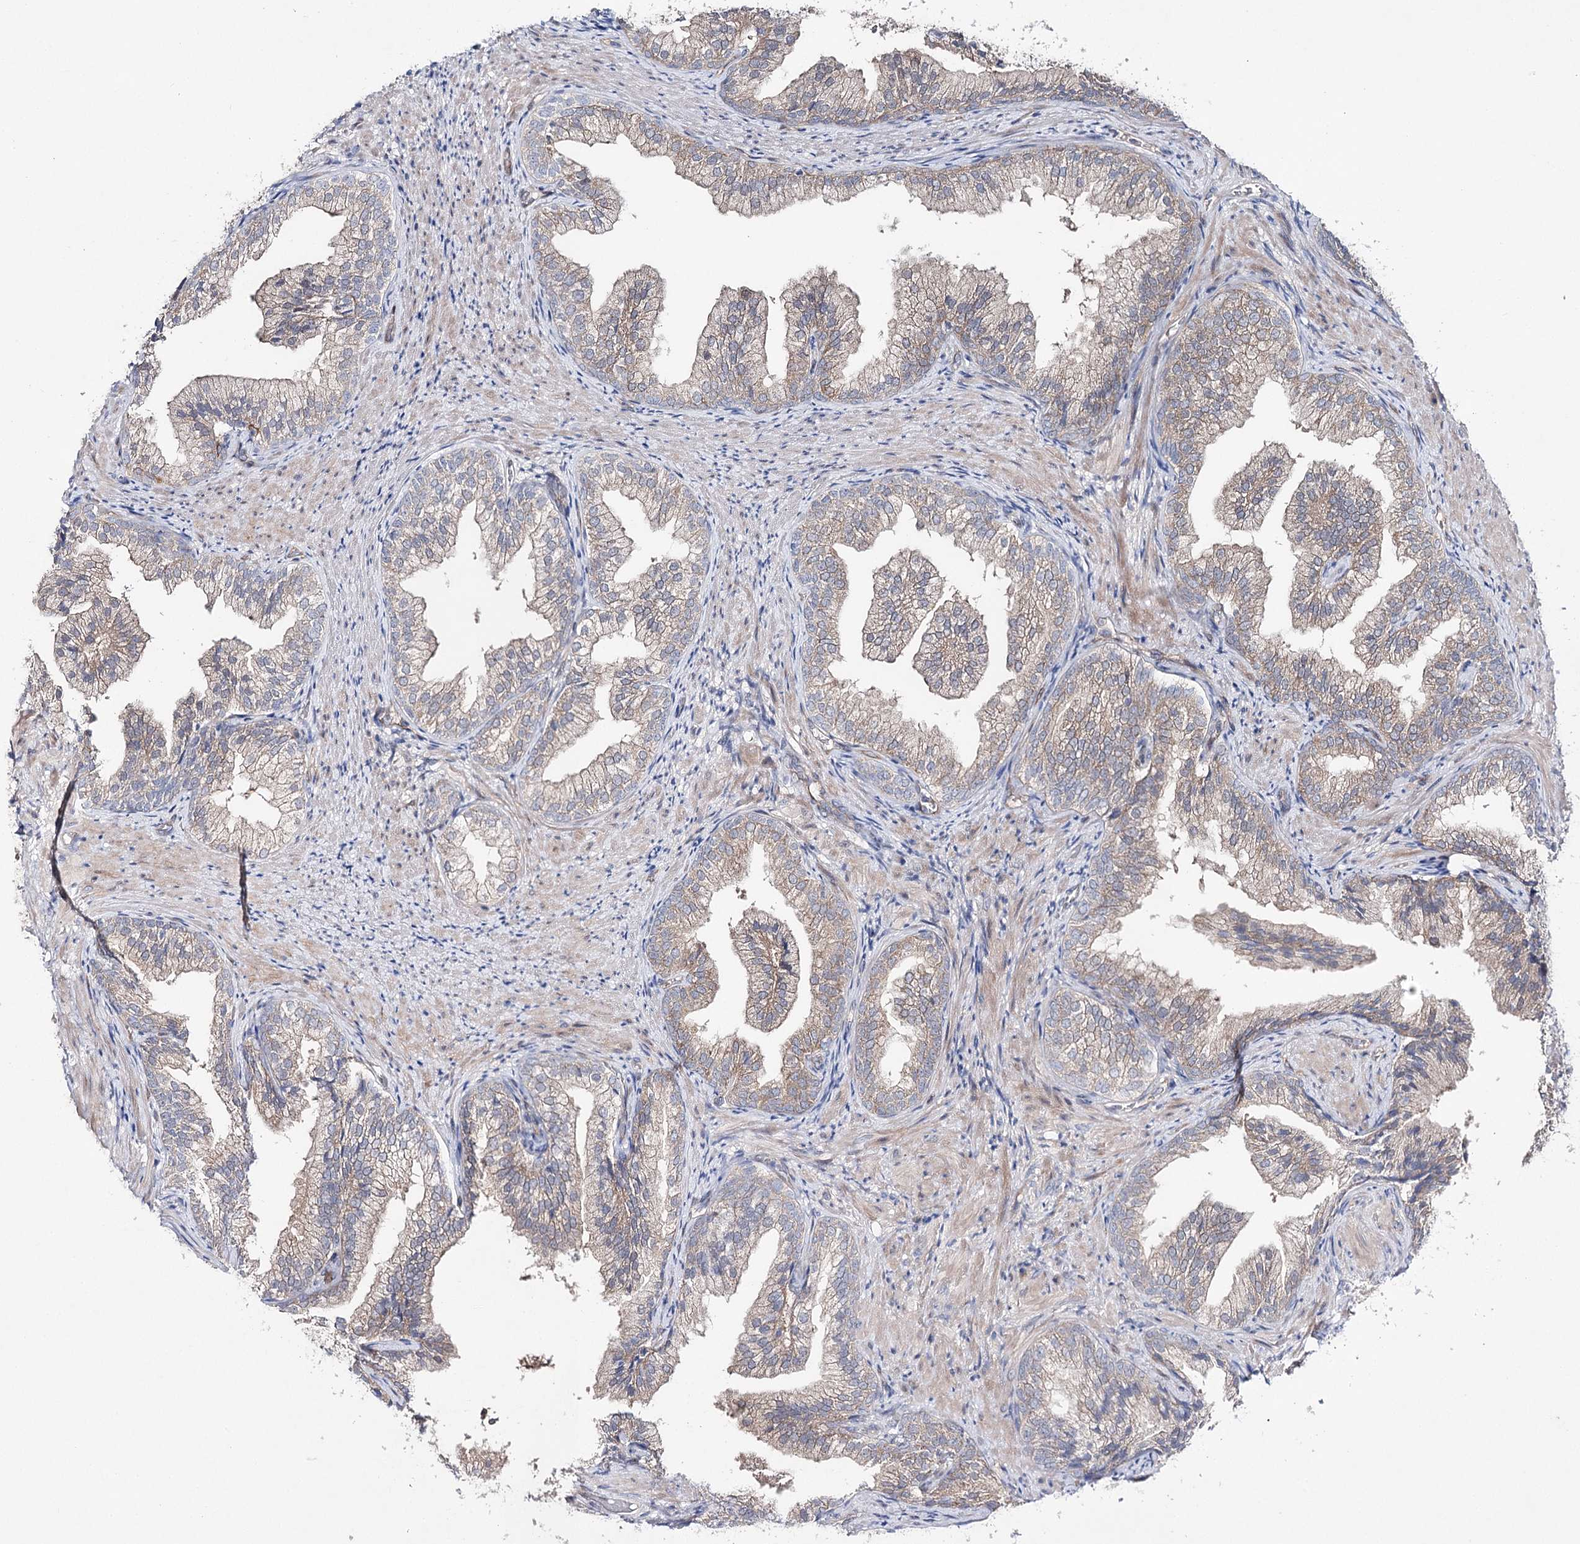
{"staining": {"intensity": "moderate", "quantity": "<25%", "location": "cytoplasmic/membranous"}, "tissue": "prostate", "cell_type": "Glandular cells", "image_type": "normal", "snomed": [{"axis": "morphology", "description": "Normal tissue, NOS"}, {"axis": "topography", "description": "Prostate"}], "caption": "Immunohistochemistry (IHC) image of benign prostate: prostate stained using IHC reveals low levels of moderate protein expression localized specifically in the cytoplasmic/membranous of glandular cells, appearing as a cytoplasmic/membranous brown color.", "gene": "LRRC14B", "patient": {"sex": "male", "age": 76}}